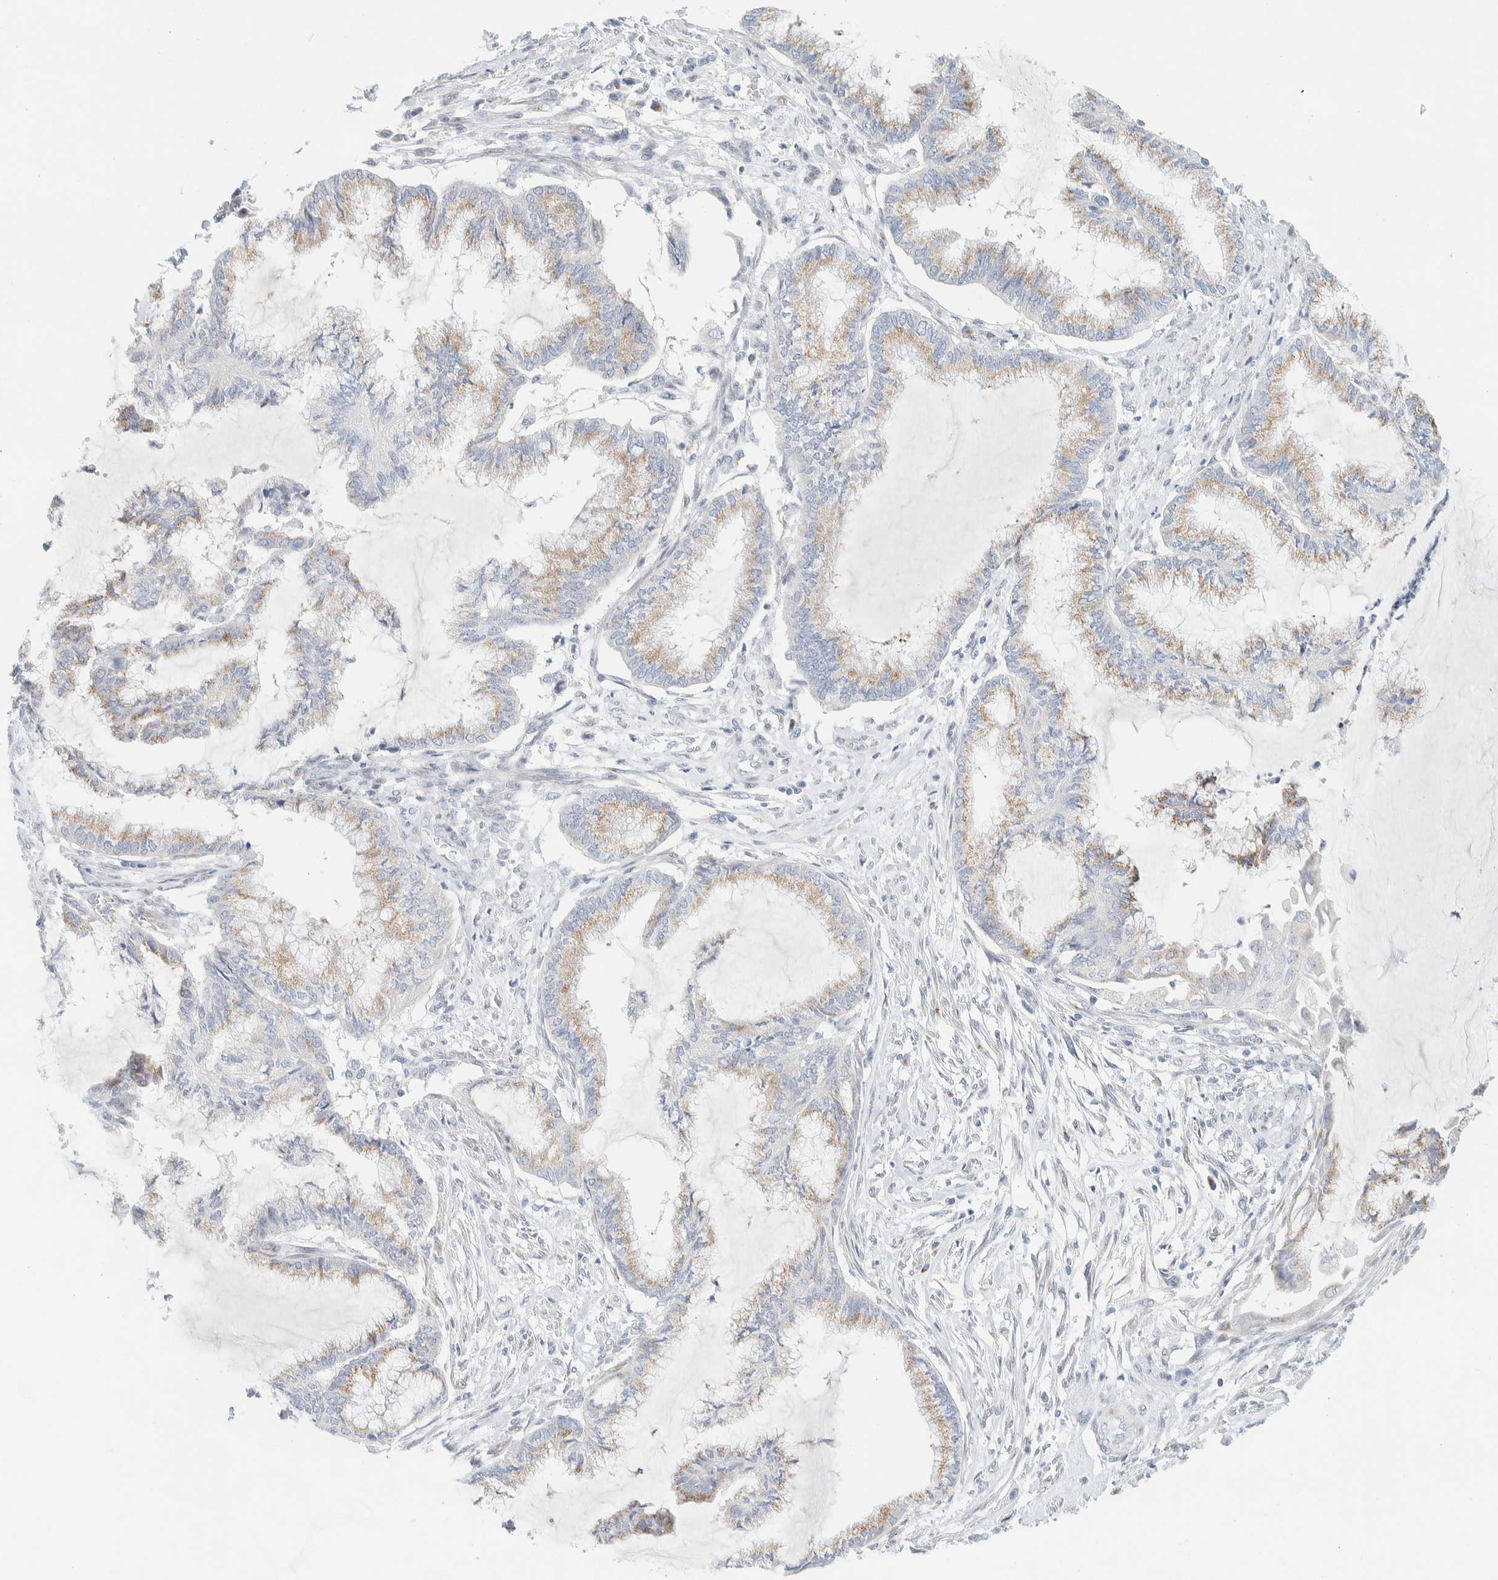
{"staining": {"intensity": "weak", "quantity": ">75%", "location": "cytoplasmic/membranous"}, "tissue": "endometrial cancer", "cell_type": "Tumor cells", "image_type": "cancer", "snomed": [{"axis": "morphology", "description": "Adenocarcinoma, NOS"}, {"axis": "topography", "description": "Endometrium"}], "caption": "Immunohistochemical staining of endometrial cancer displays weak cytoplasmic/membranous protein positivity in approximately >75% of tumor cells. The protein of interest is stained brown, and the nuclei are stained in blue (DAB IHC with brightfield microscopy, high magnification).", "gene": "SPNS3", "patient": {"sex": "female", "age": 86}}